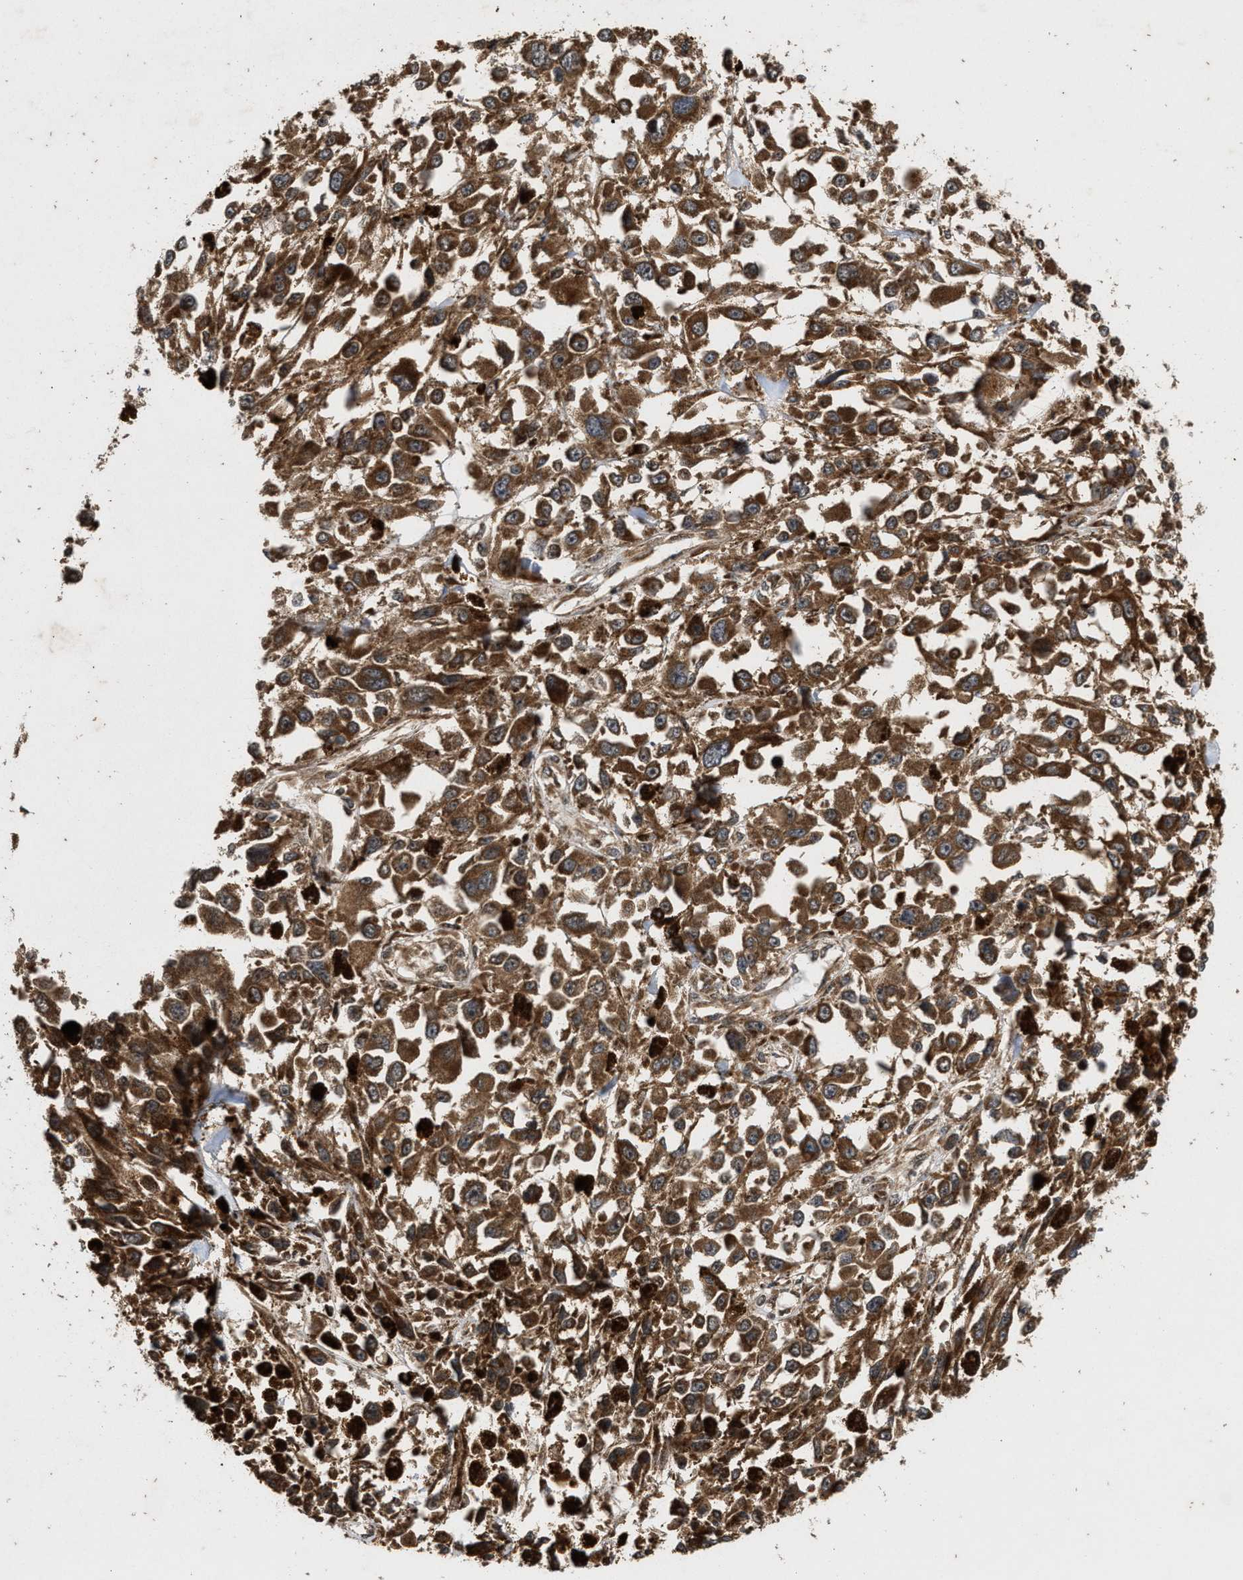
{"staining": {"intensity": "moderate", "quantity": ">75%", "location": "cytoplasmic/membranous"}, "tissue": "melanoma", "cell_type": "Tumor cells", "image_type": "cancer", "snomed": [{"axis": "morphology", "description": "Malignant melanoma, Metastatic site"}, {"axis": "topography", "description": "Lymph node"}], "caption": "Immunohistochemical staining of melanoma shows medium levels of moderate cytoplasmic/membranous positivity in about >75% of tumor cells.", "gene": "CFLAR", "patient": {"sex": "male", "age": 59}}